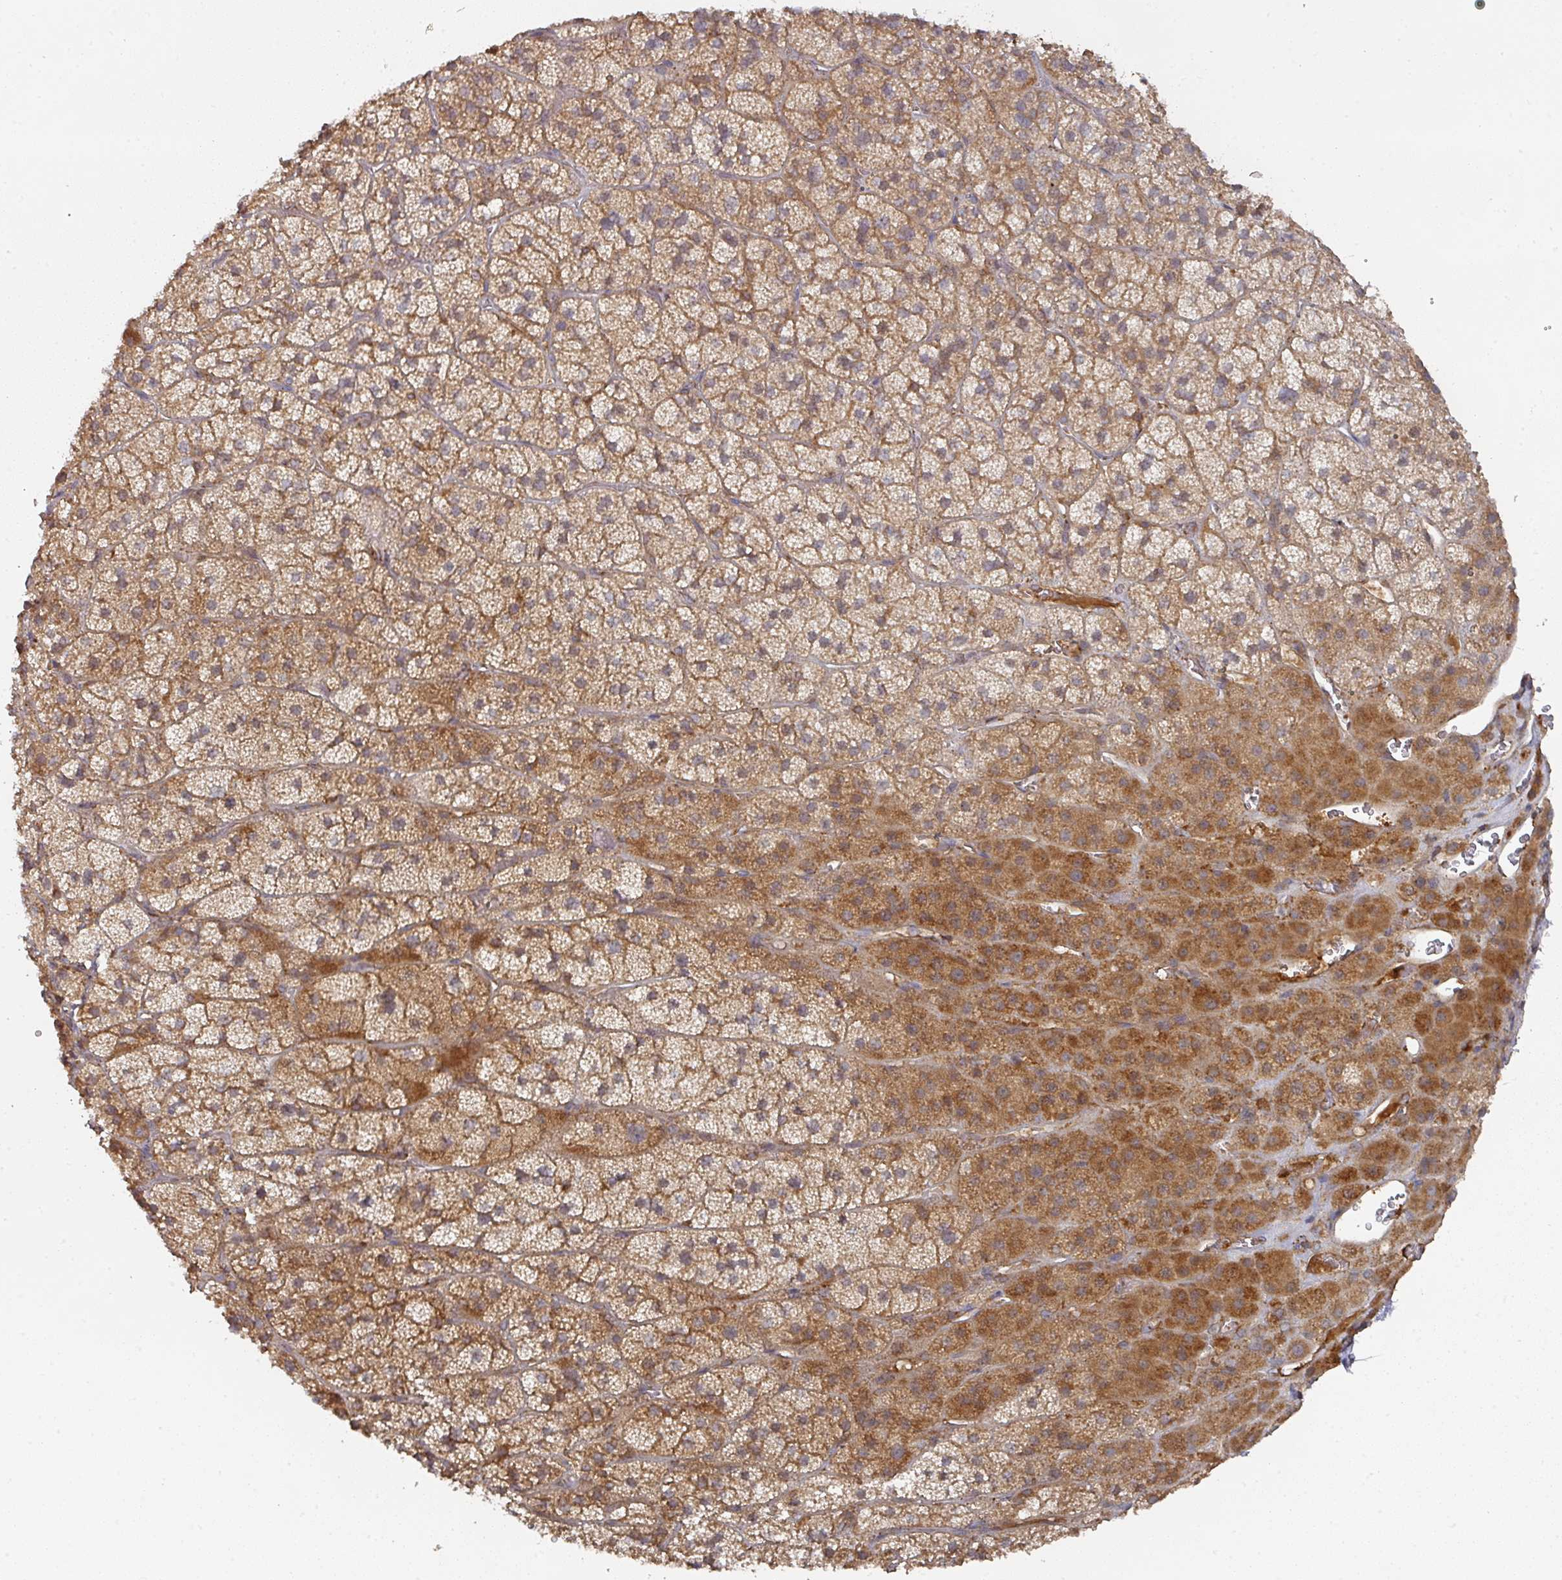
{"staining": {"intensity": "strong", "quantity": "25%-75%", "location": "cytoplasmic/membranous"}, "tissue": "adrenal gland", "cell_type": "Glandular cells", "image_type": "normal", "snomed": [{"axis": "morphology", "description": "Normal tissue, NOS"}, {"axis": "topography", "description": "Adrenal gland"}], "caption": "This histopathology image shows immunohistochemistry (IHC) staining of benign human adrenal gland, with high strong cytoplasmic/membranous positivity in about 25%-75% of glandular cells.", "gene": "CEP95", "patient": {"sex": "male", "age": 57}}